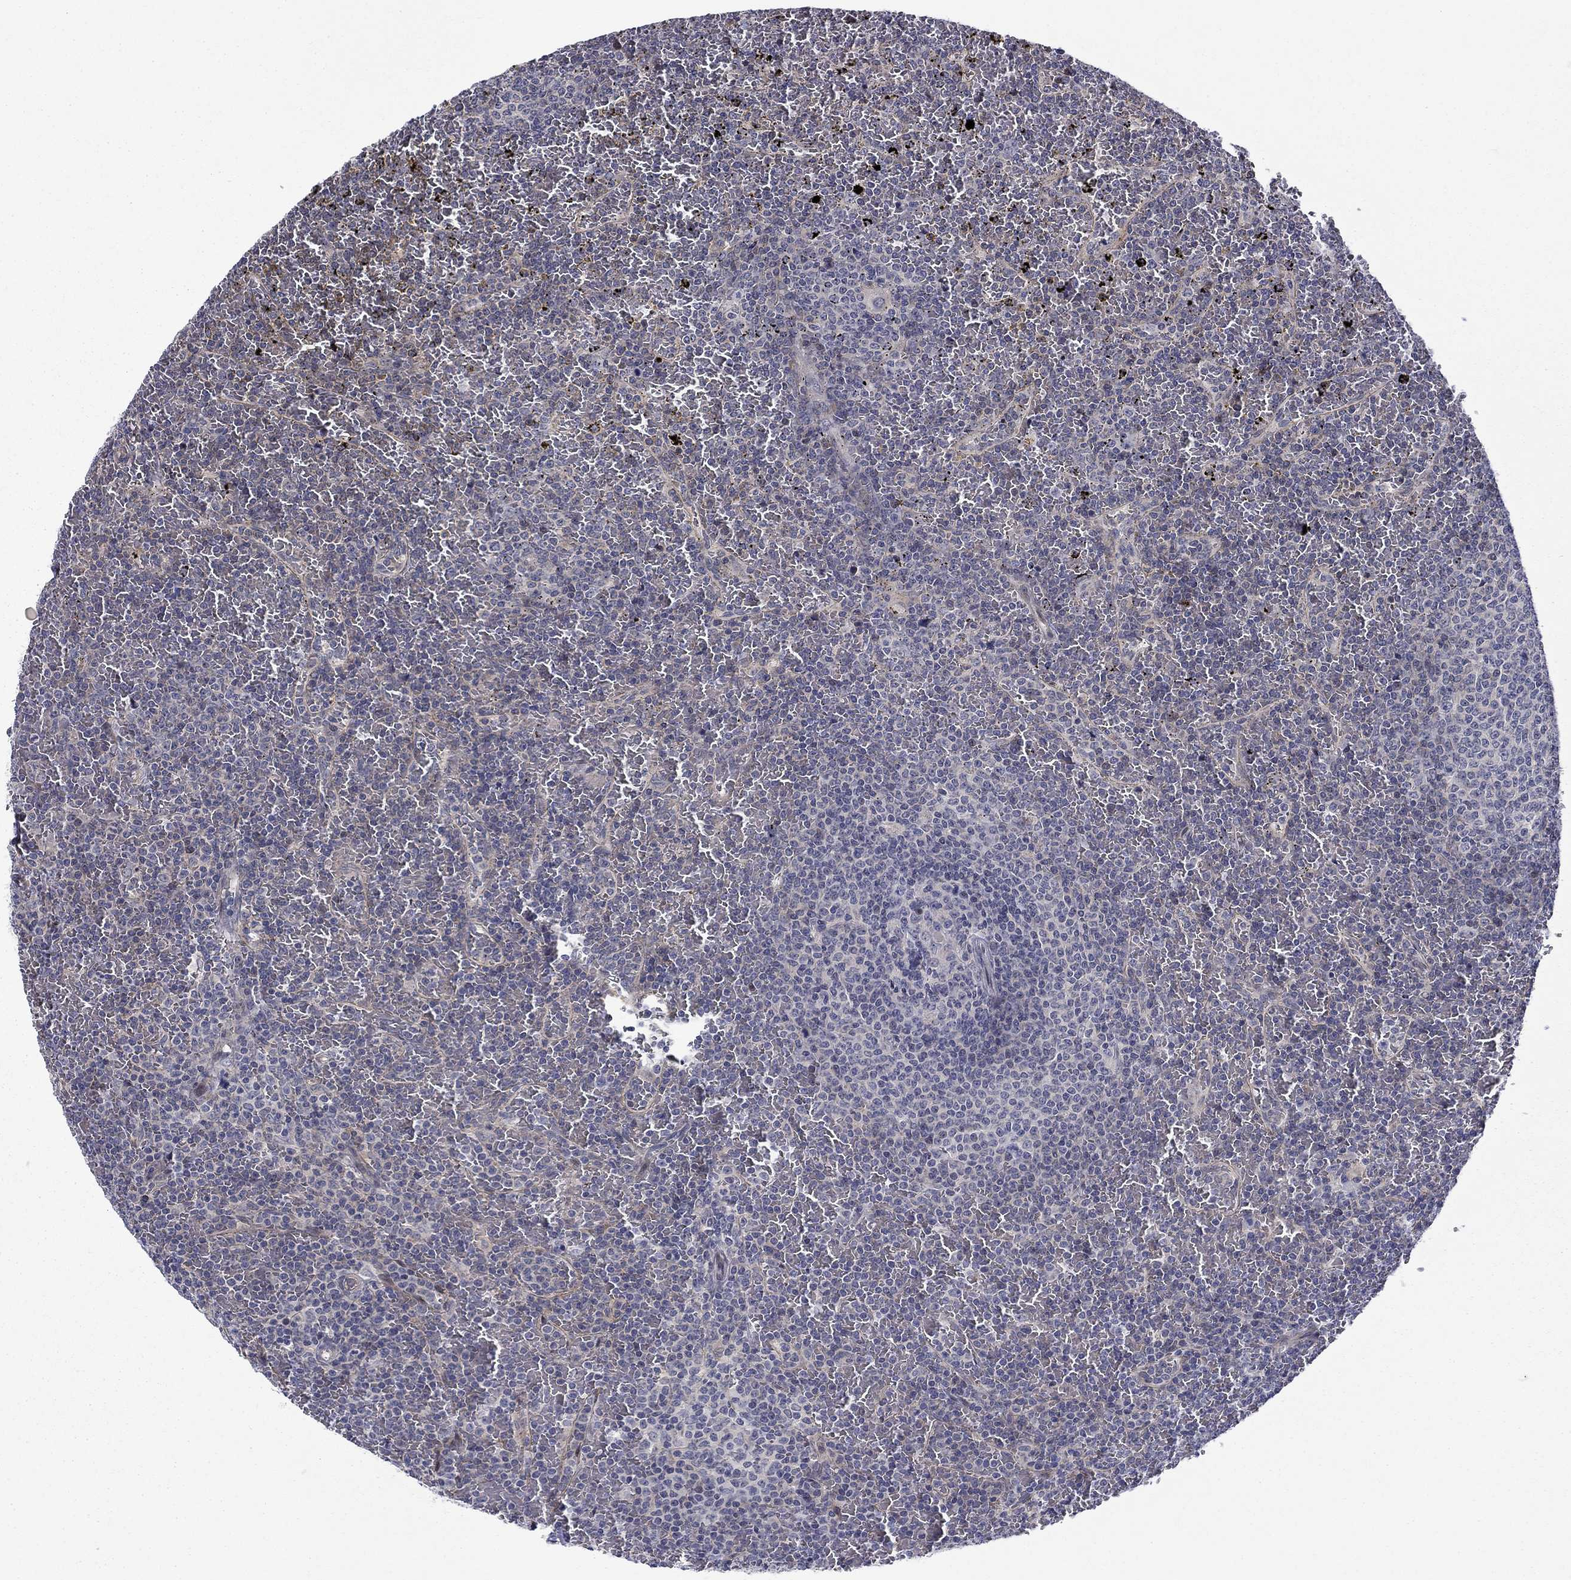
{"staining": {"intensity": "negative", "quantity": "none", "location": "none"}, "tissue": "lymphoma", "cell_type": "Tumor cells", "image_type": "cancer", "snomed": [{"axis": "morphology", "description": "Malignant lymphoma, non-Hodgkin's type, Low grade"}, {"axis": "topography", "description": "Spleen"}], "caption": "DAB (3,3'-diaminobenzidine) immunohistochemical staining of human malignant lymphoma, non-Hodgkin's type (low-grade) demonstrates no significant expression in tumor cells.", "gene": "B3GAT1", "patient": {"sex": "female", "age": 77}}